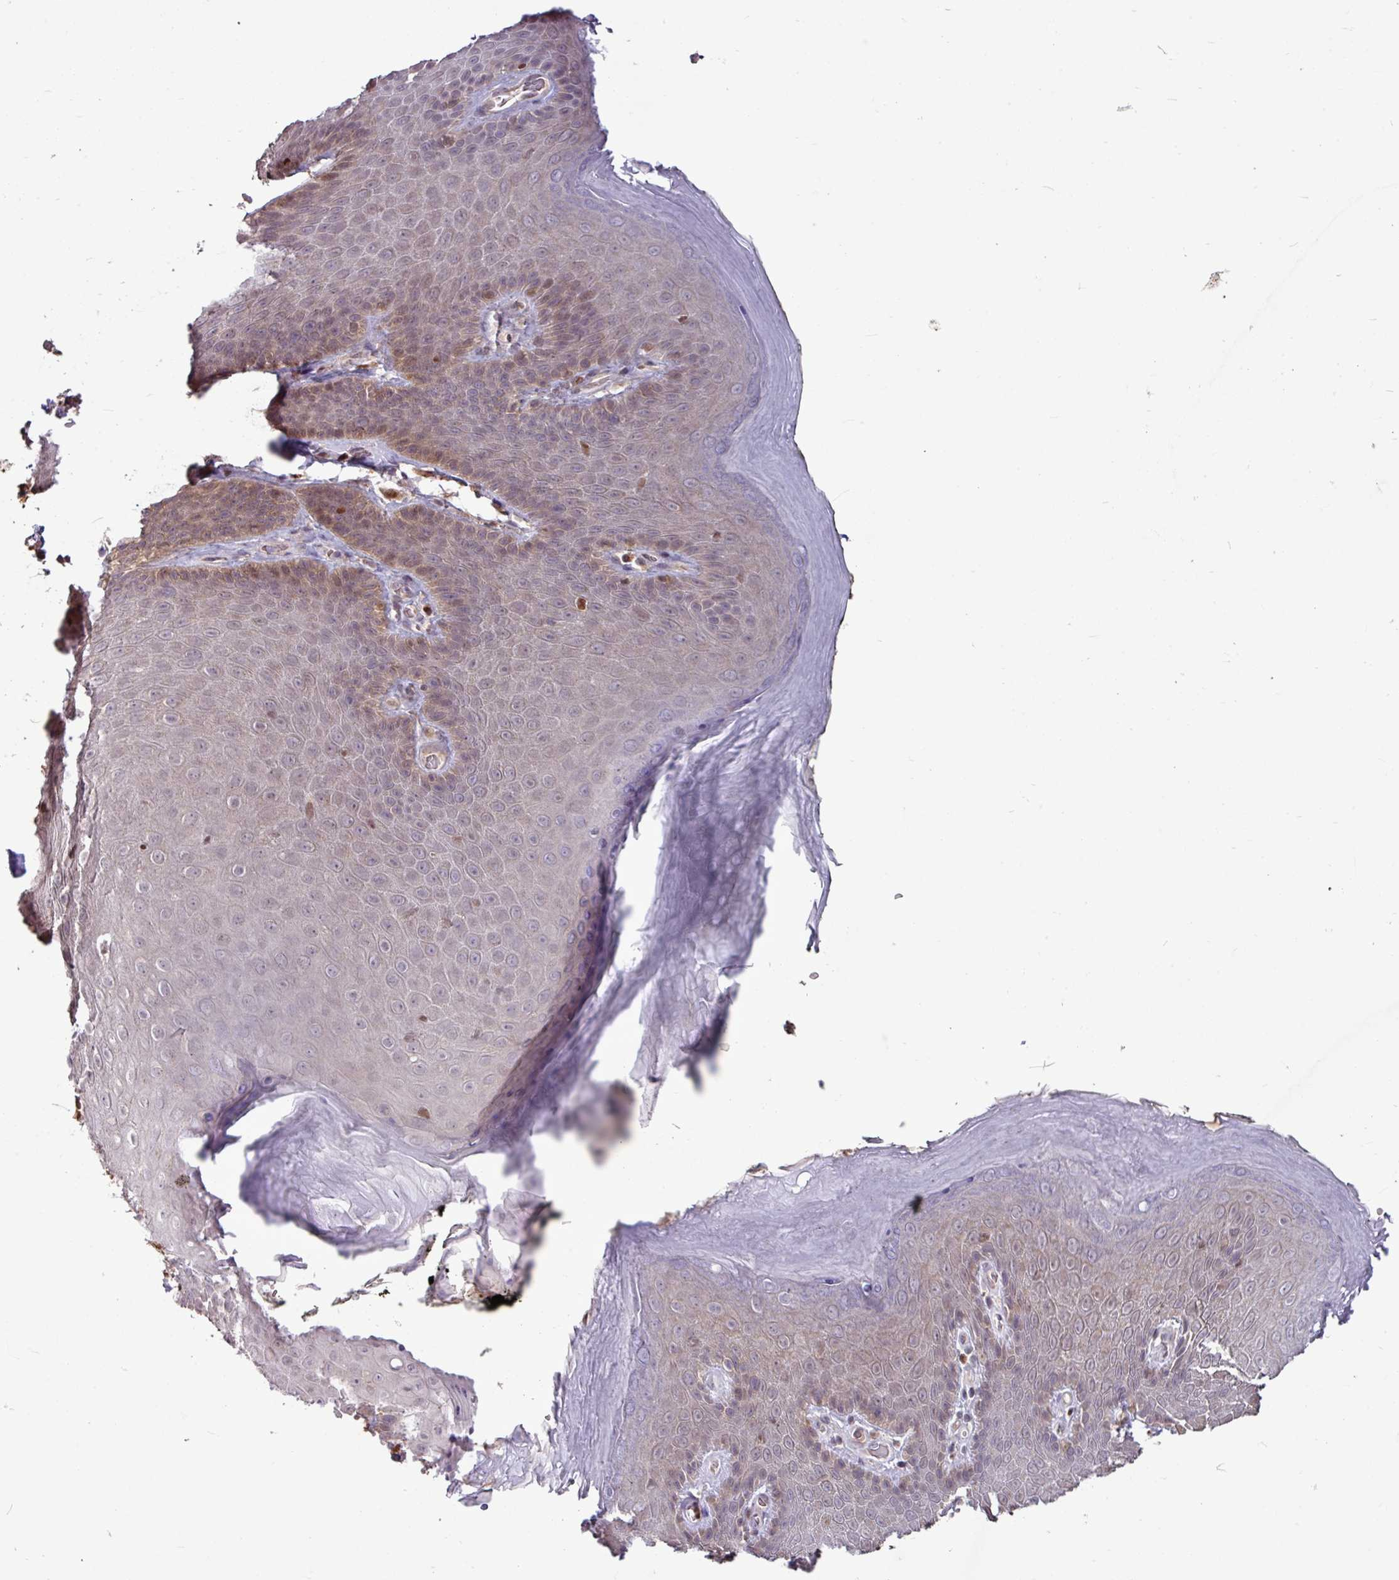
{"staining": {"intensity": "moderate", "quantity": ">75%", "location": "nuclear"}, "tissue": "skin", "cell_type": "Epidermal cells", "image_type": "normal", "snomed": [{"axis": "morphology", "description": "Normal tissue, NOS"}, {"axis": "topography", "description": "Anal"}, {"axis": "topography", "description": "Peripheral nerve tissue"}], "caption": "A medium amount of moderate nuclear staining is seen in about >75% of epidermal cells in unremarkable skin.", "gene": "SKIC2", "patient": {"sex": "male", "age": 53}}